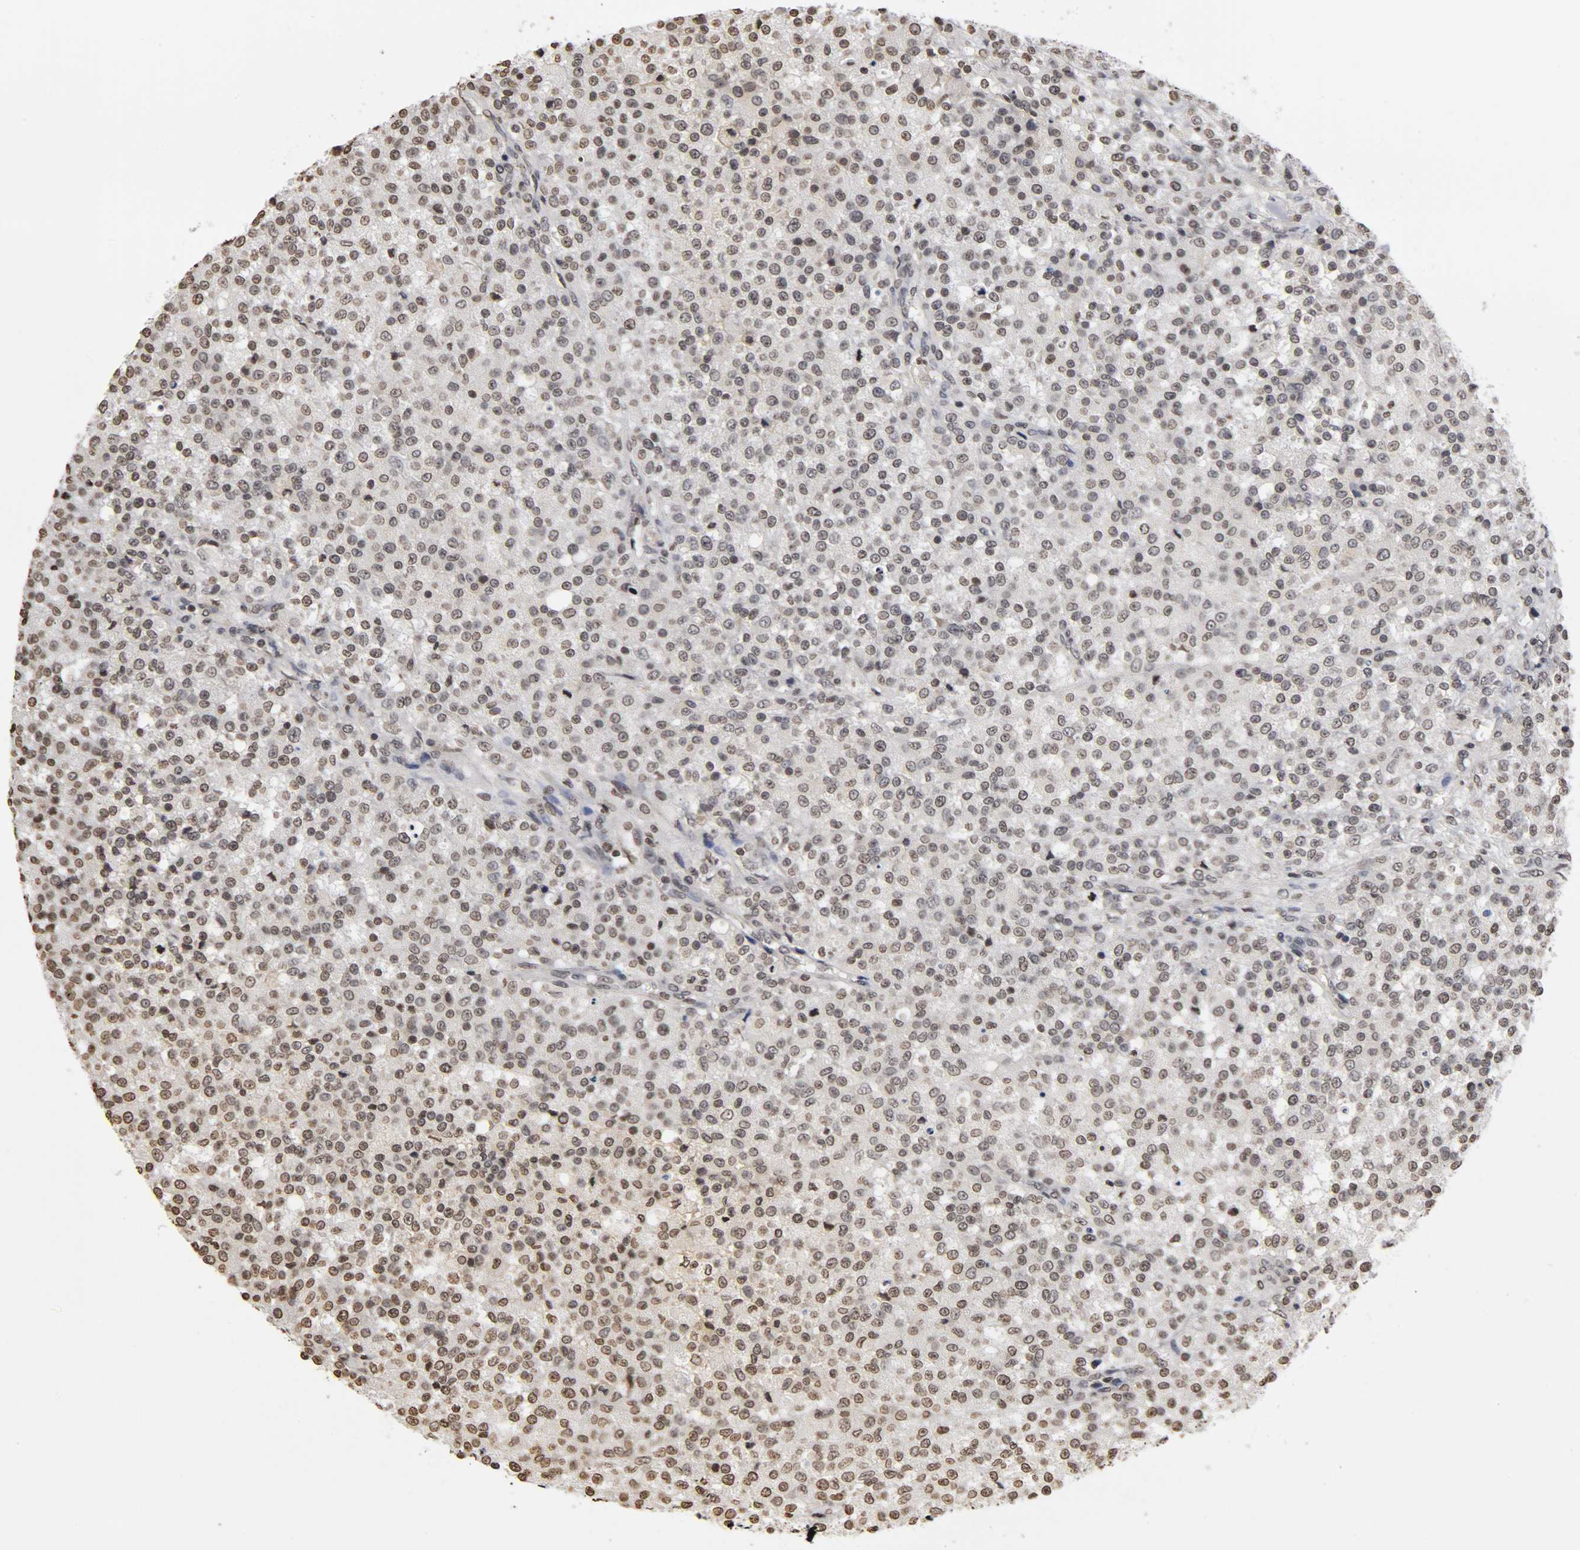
{"staining": {"intensity": "weak", "quantity": "<25%", "location": "nuclear"}, "tissue": "testis cancer", "cell_type": "Tumor cells", "image_type": "cancer", "snomed": [{"axis": "morphology", "description": "Seminoma, NOS"}, {"axis": "topography", "description": "Testis"}], "caption": "The micrograph shows no significant staining in tumor cells of seminoma (testis).", "gene": "ERCC2", "patient": {"sex": "male", "age": 59}}